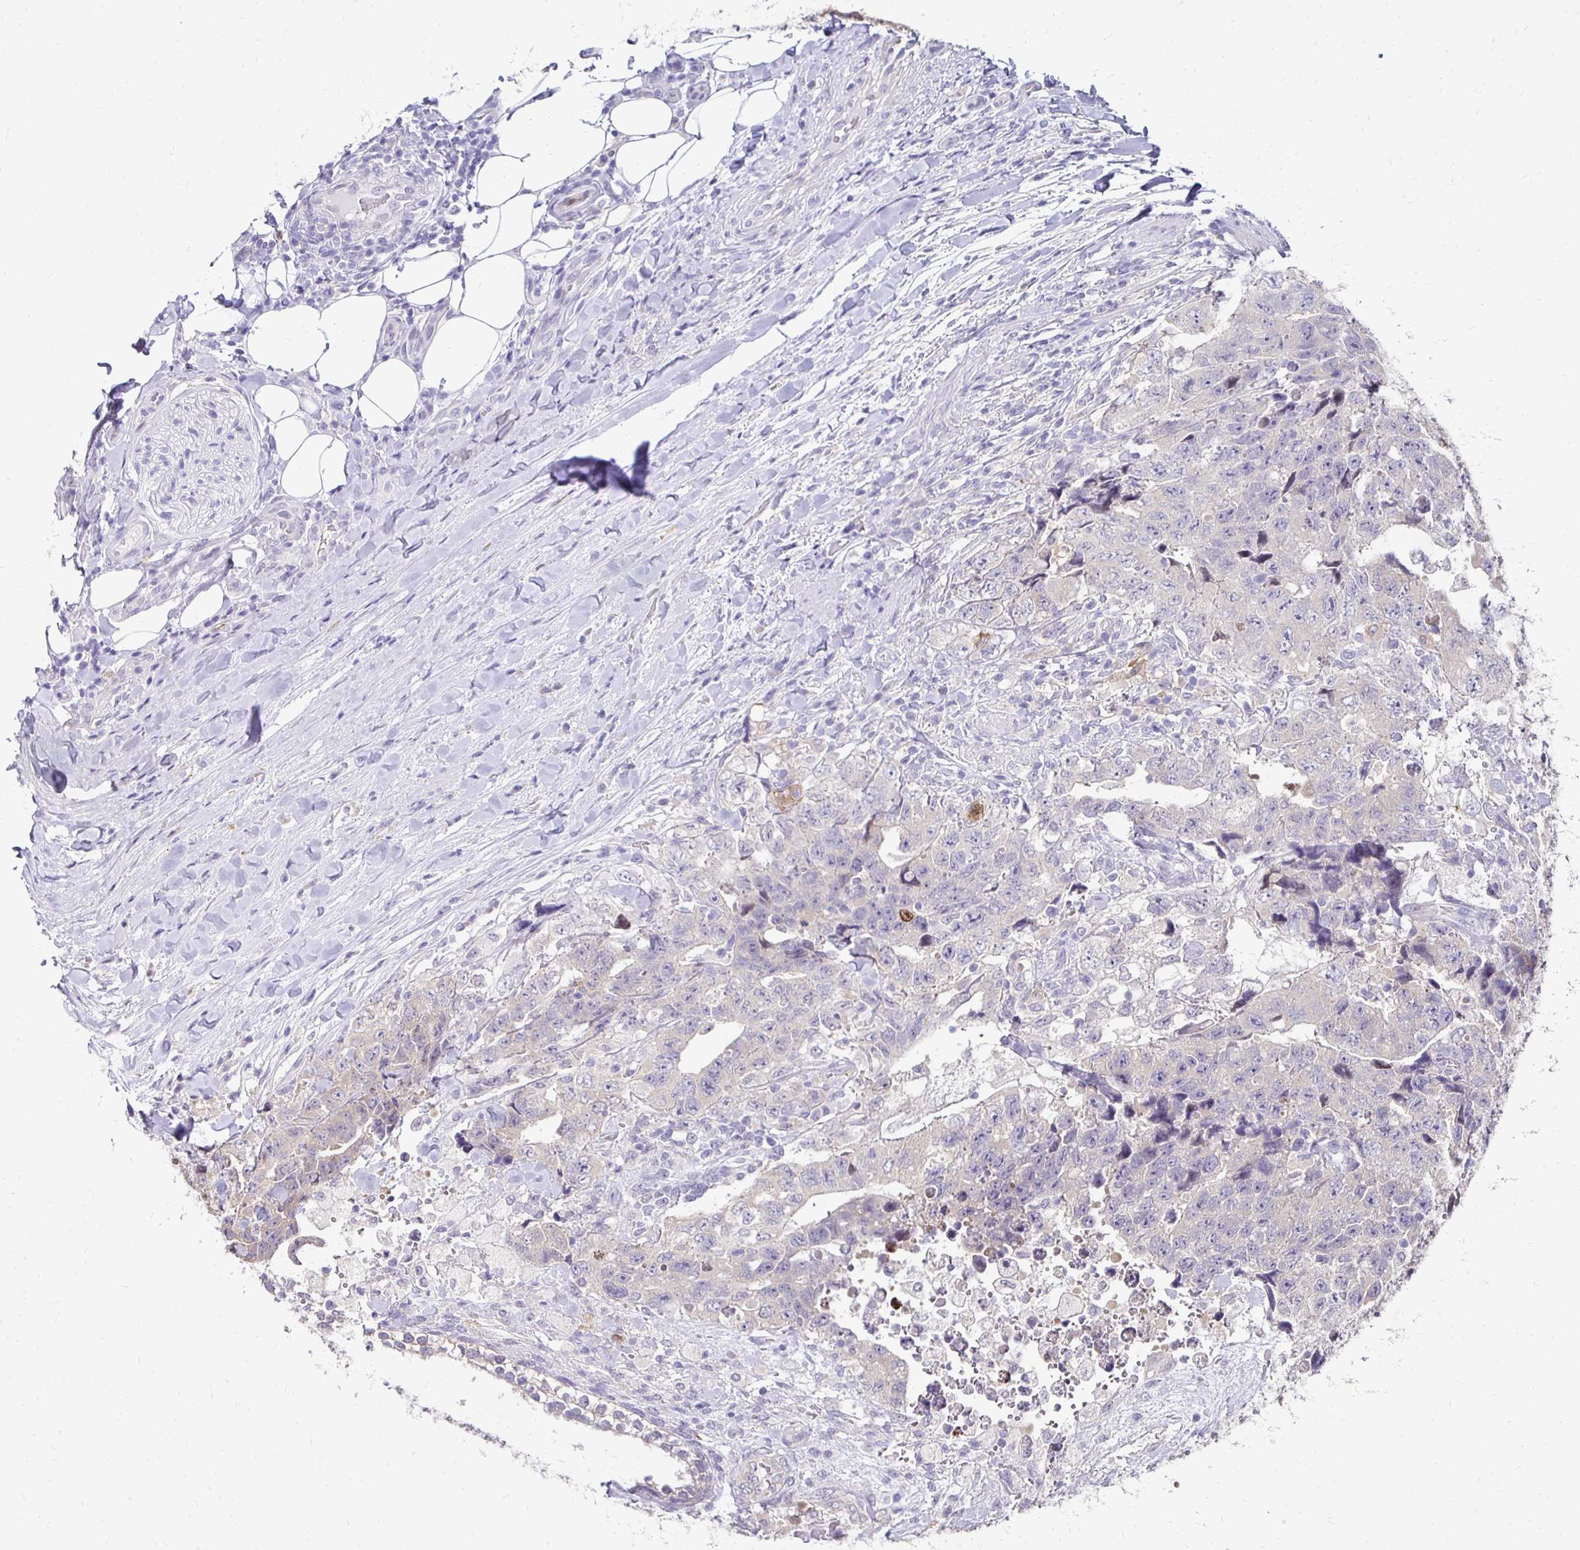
{"staining": {"intensity": "negative", "quantity": "none", "location": "none"}, "tissue": "testis cancer", "cell_type": "Tumor cells", "image_type": "cancer", "snomed": [{"axis": "morphology", "description": "Carcinoma, Embryonal, NOS"}, {"axis": "topography", "description": "Testis"}], "caption": "Testis cancer (embryonal carcinoma) was stained to show a protein in brown. There is no significant positivity in tumor cells.", "gene": "PADI2", "patient": {"sex": "male", "age": 24}}